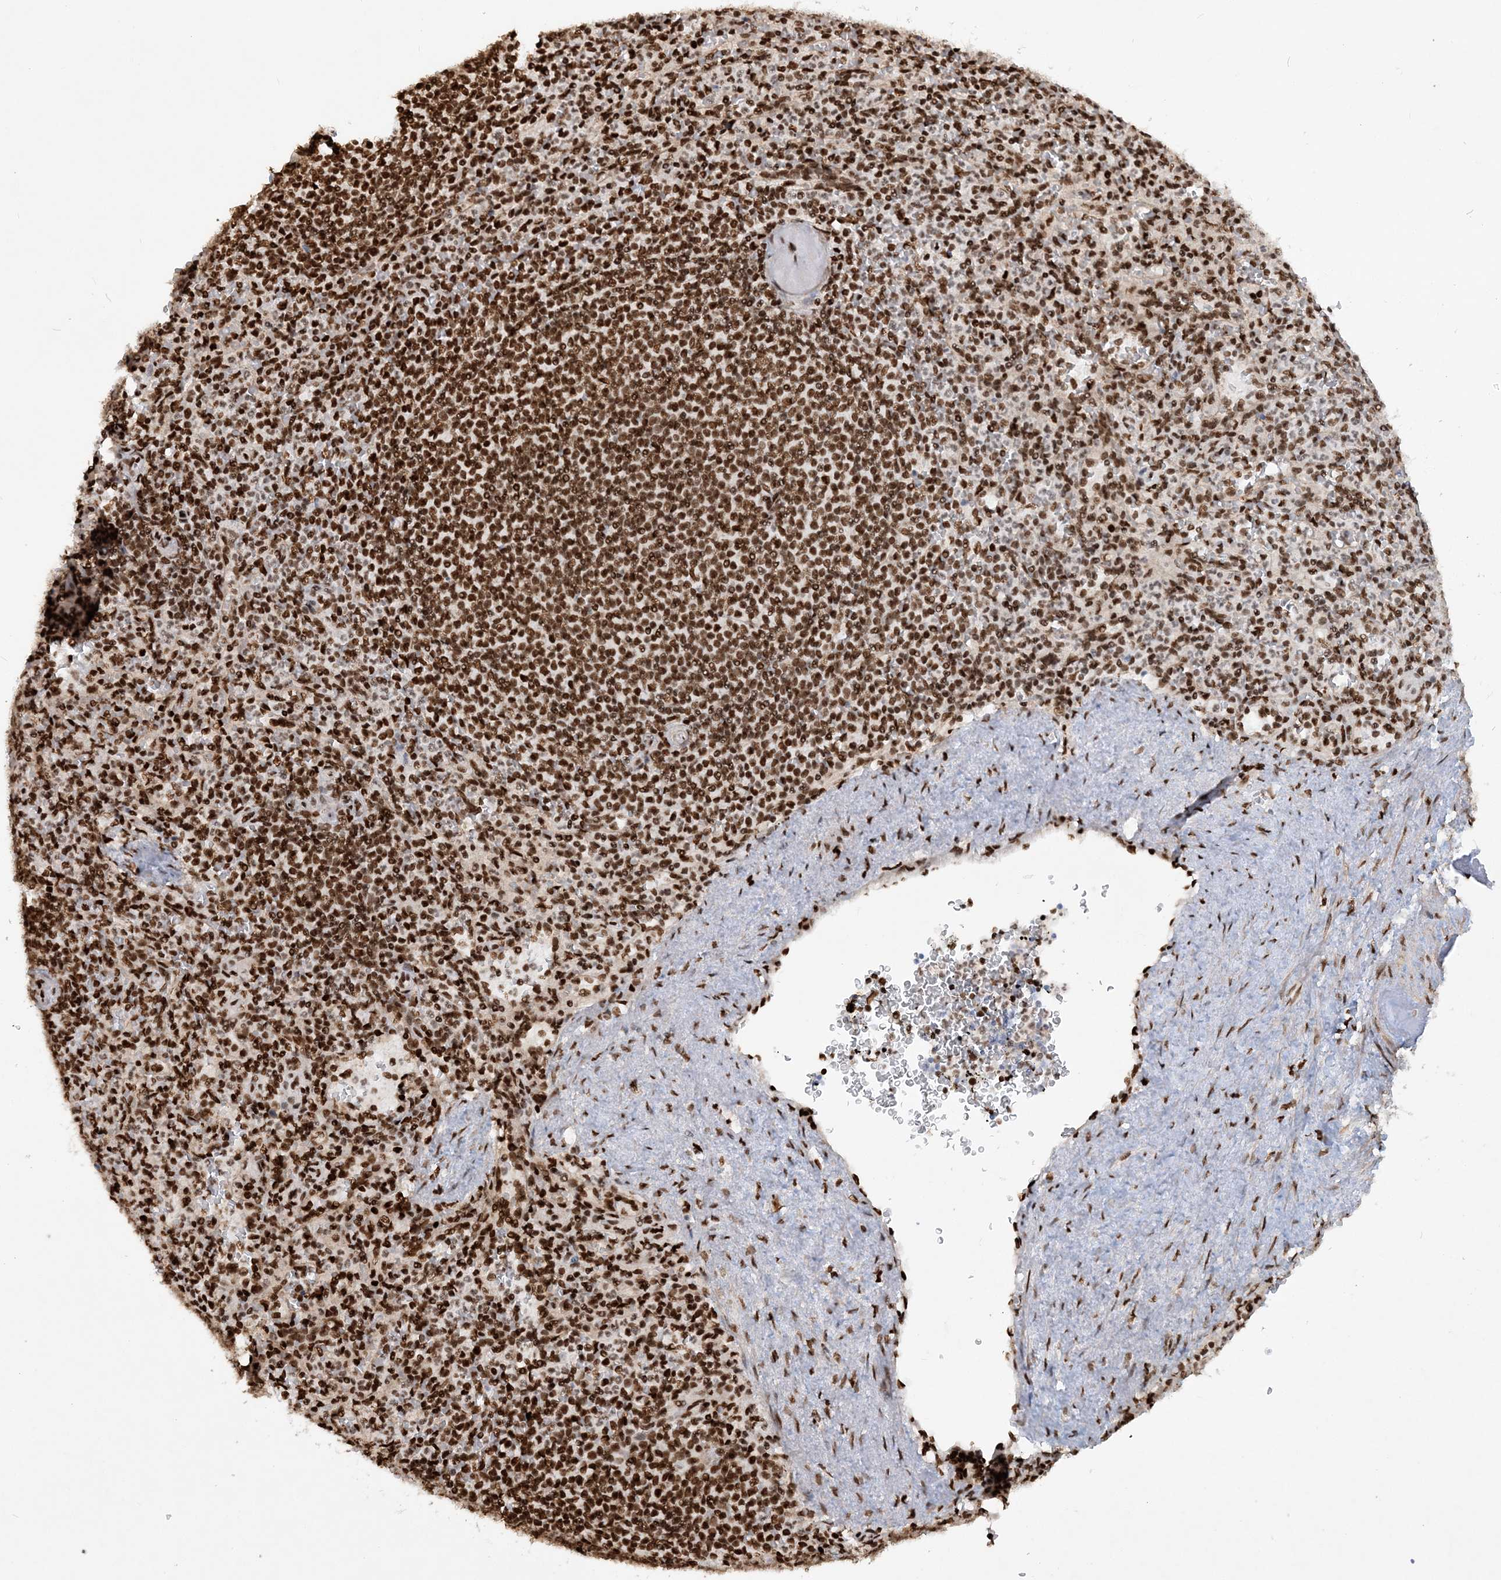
{"staining": {"intensity": "strong", "quantity": ">75%", "location": "nuclear"}, "tissue": "spleen", "cell_type": "Cells in red pulp", "image_type": "normal", "snomed": [{"axis": "morphology", "description": "Normal tissue, NOS"}, {"axis": "topography", "description": "Spleen"}], "caption": "High-magnification brightfield microscopy of unremarkable spleen stained with DAB (brown) and counterstained with hematoxylin (blue). cells in red pulp exhibit strong nuclear staining is seen in approximately>75% of cells.", "gene": "DELE1", "patient": {"sex": "female", "age": 74}}